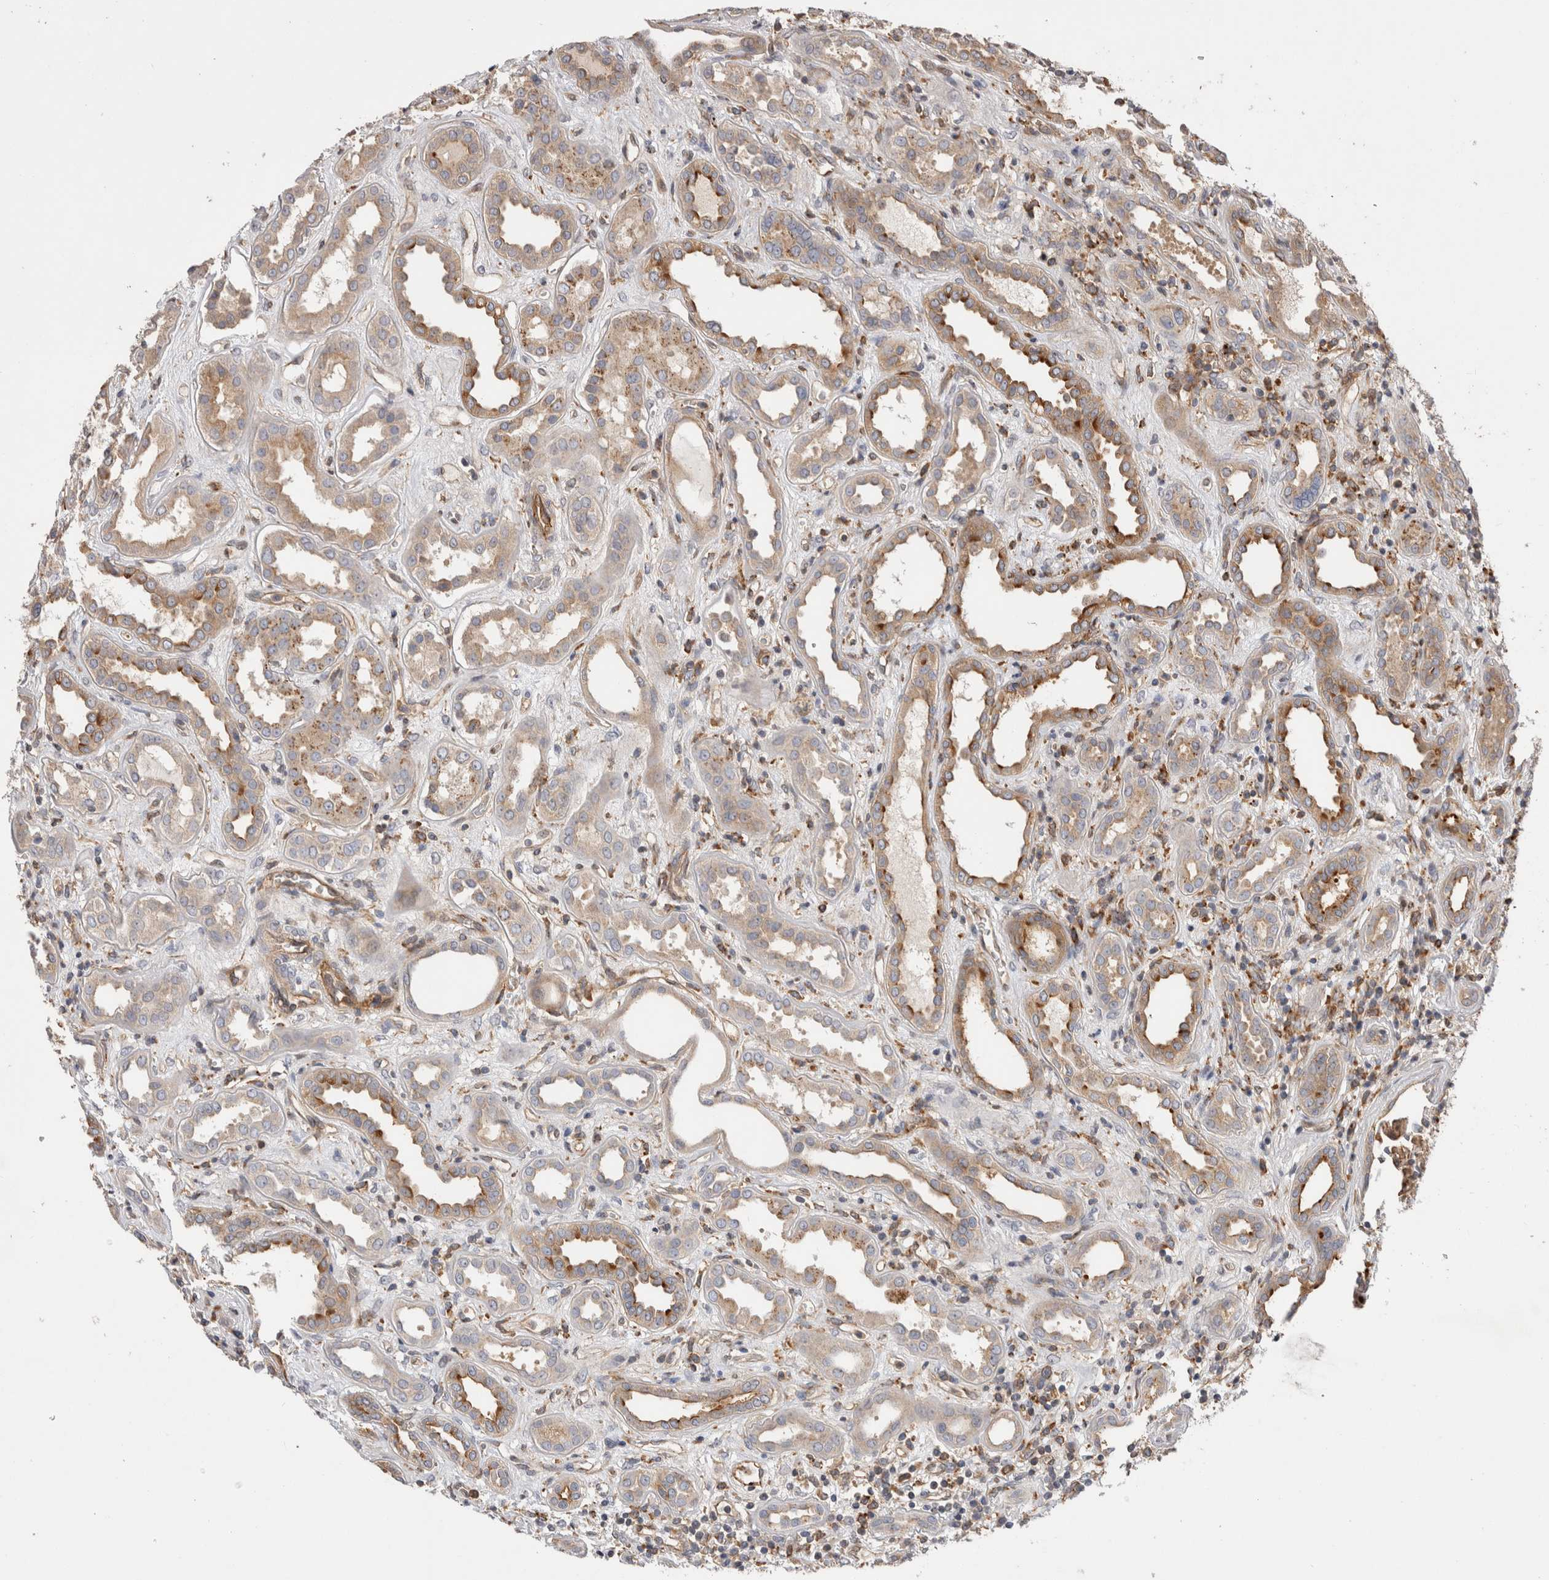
{"staining": {"intensity": "moderate", "quantity": ">75%", "location": "cytoplasmic/membranous"}, "tissue": "kidney", "cell_type": "Cells in glomeruli", "image_type": "normal", "snomed": [{"axis": "morphology", "description": "Normal tissue, NOS"}, {"axis": "topography", "description": "Kidney"}], "caption": "This micrograph displays normal kidney stained with immunohistochemistry to label a protein in brown. The cytoplasmic/membranous of cells in glomeruli show moderate positivity for the protein. Nuclei are counter-stained blue.", "gene": "BNIP2", "patient": {"sex": "male", "age": 59}}